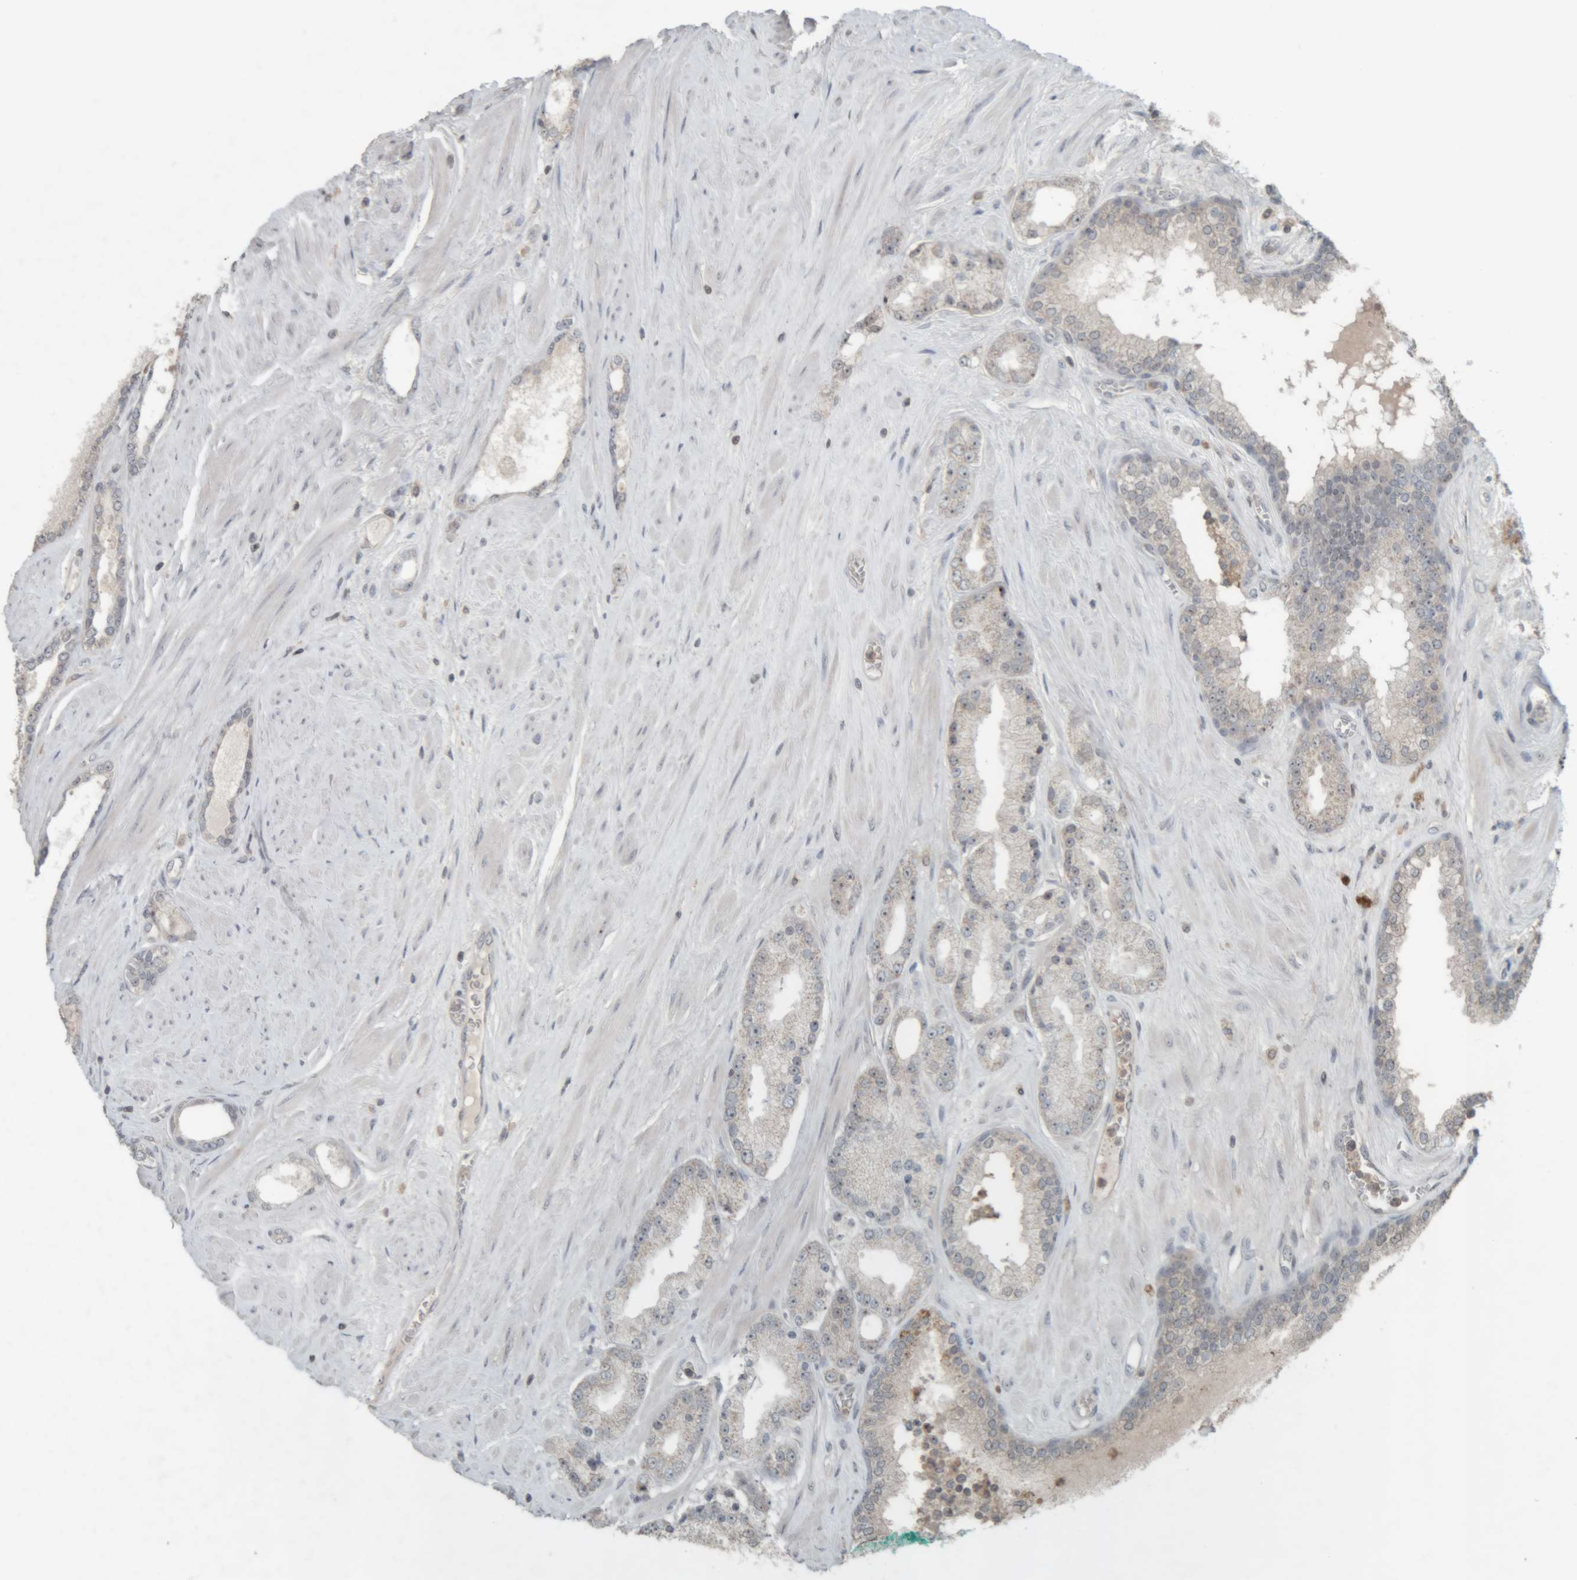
{"staining": {"intensity": "strong", "quantity": "25%-75%", "location": "nuclear"}, "tissue": "prostate cancer", "cell_type": "Tumor cells", "image_type": "cancer", "snomed": [{"axis": "morphology", "description": "Adenocarcinoma, Low grade"}, {"axis": "topography", "description": "Prostate"}], "caption": "This histopathology image exhibits prostate low-grade adenocarcinoma stained with immunohistochemistry (IHC) to label a protein in brown. The nuclear of tumor cells show strong positivity for the protein. Nuclei are counter-stained blue.", "gene": "RPF1", "patient": {"sex": "male", "age": 62}}